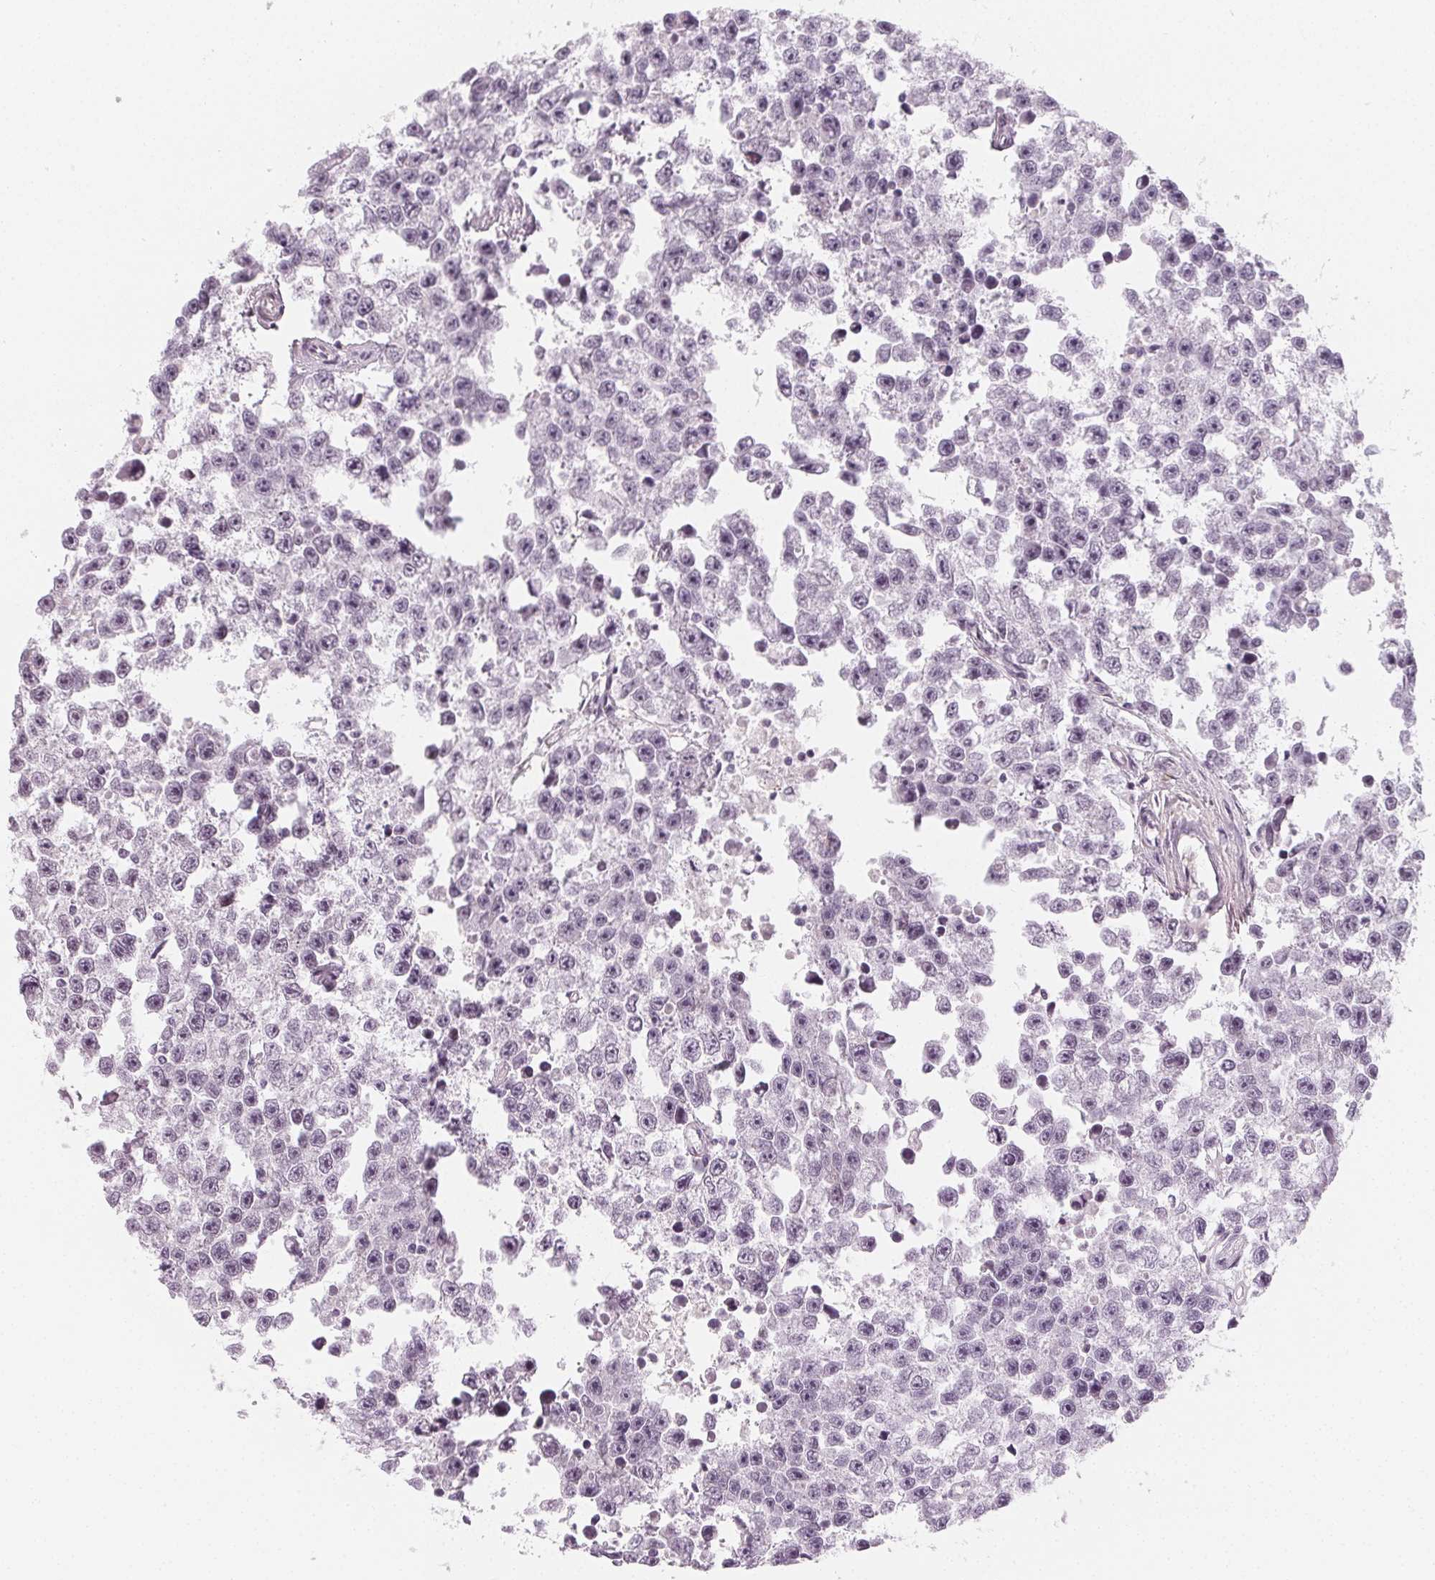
{"staining": {"intensity": "negative", "quantity": "none", "location": "none"}, "tissue": "testis cancer", "cell_type": "Tumor cells", "image_type": "cancer", "snomed": [{"axis": "morphology", "description": "Seminoma, NOS"}, {"axis": "topography", "description": "Testis"}], "caption": "A histopathology image of human testis cancer is negative for staining in tumor cells. The staining is performed using DAB brown chromogen with nuclei counter-stained in using hematoxylin.", "gene": "CCDC96", "patient": {"sex": "male", "age": 26}}